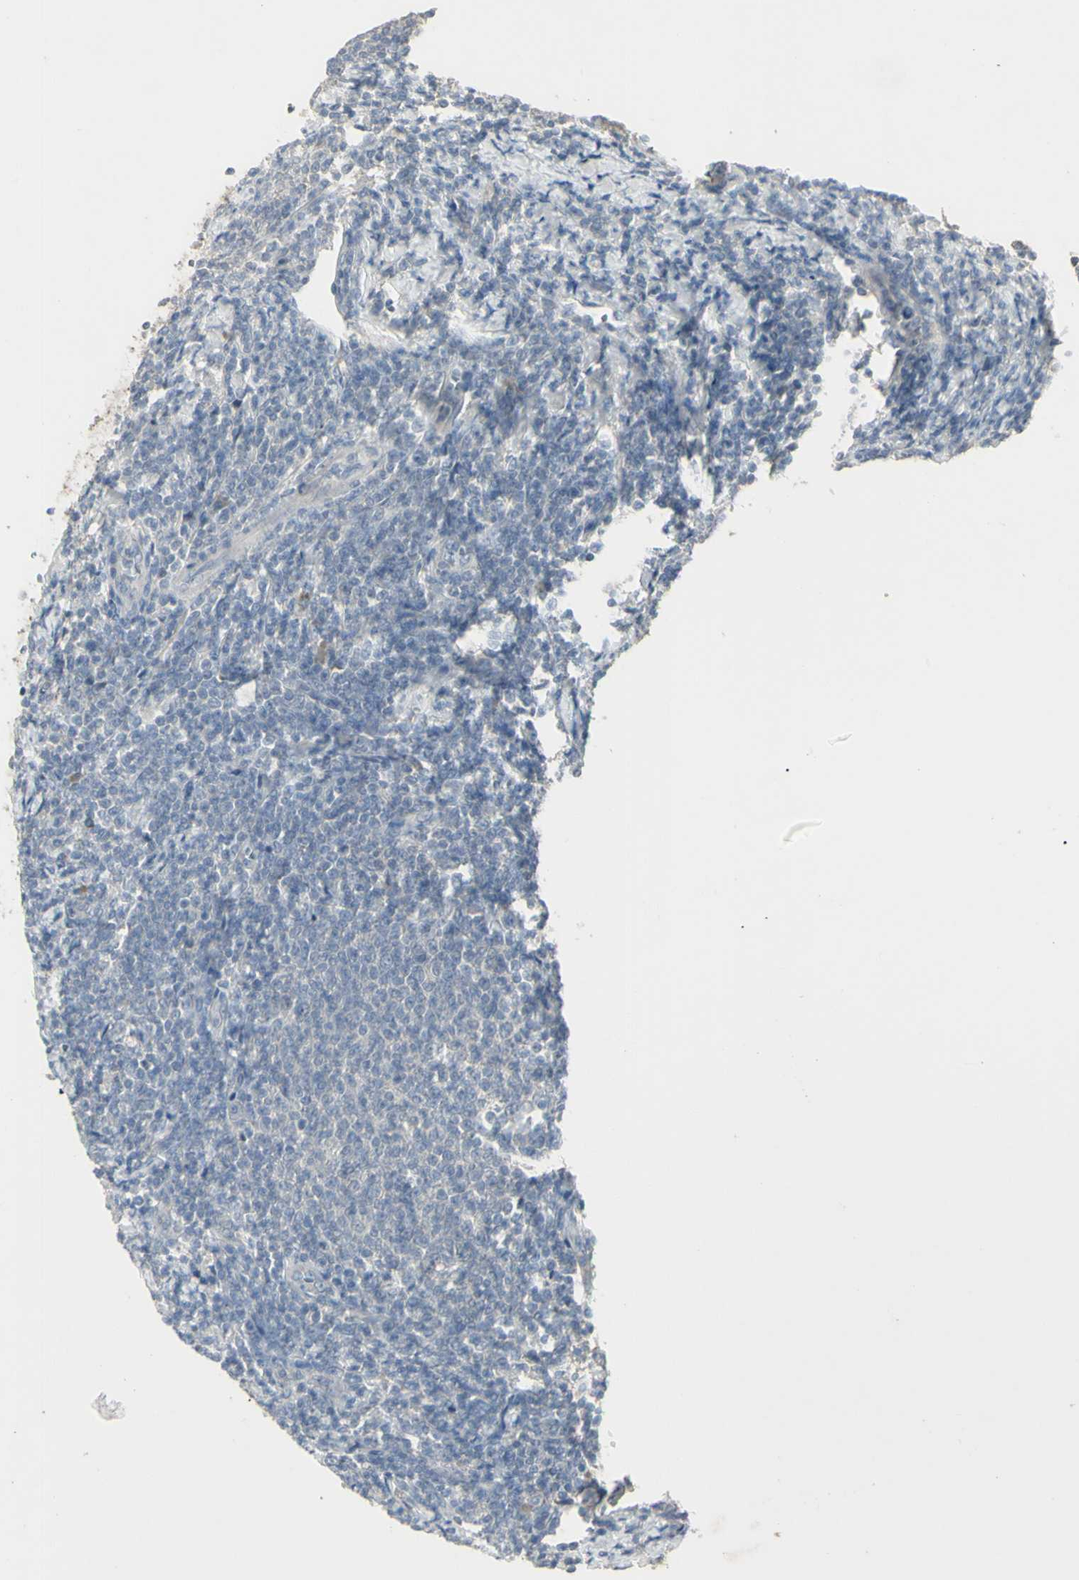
{"staining": {"intensity": "negative", "quantity": "none", "location": "none"}, "tissue": "lymphoma", "cell_type": "Tumor cells", "image_type": "cancer", "snomed": [{"axis": "morphology", "description": "Malignant lymphoma, non-Hodgkin's type, Low grade"}, {"axis": "topography", "description": "Lymph node"}], "caption": "Human malignant lymphoma, non-Hodgkin's type (low-grade) stained for a protein using immunohistochemistry demonstrates no positivity in tumor cells.", "gene": "PIAS4", "patient": {"sex": "male", "age": 66}}